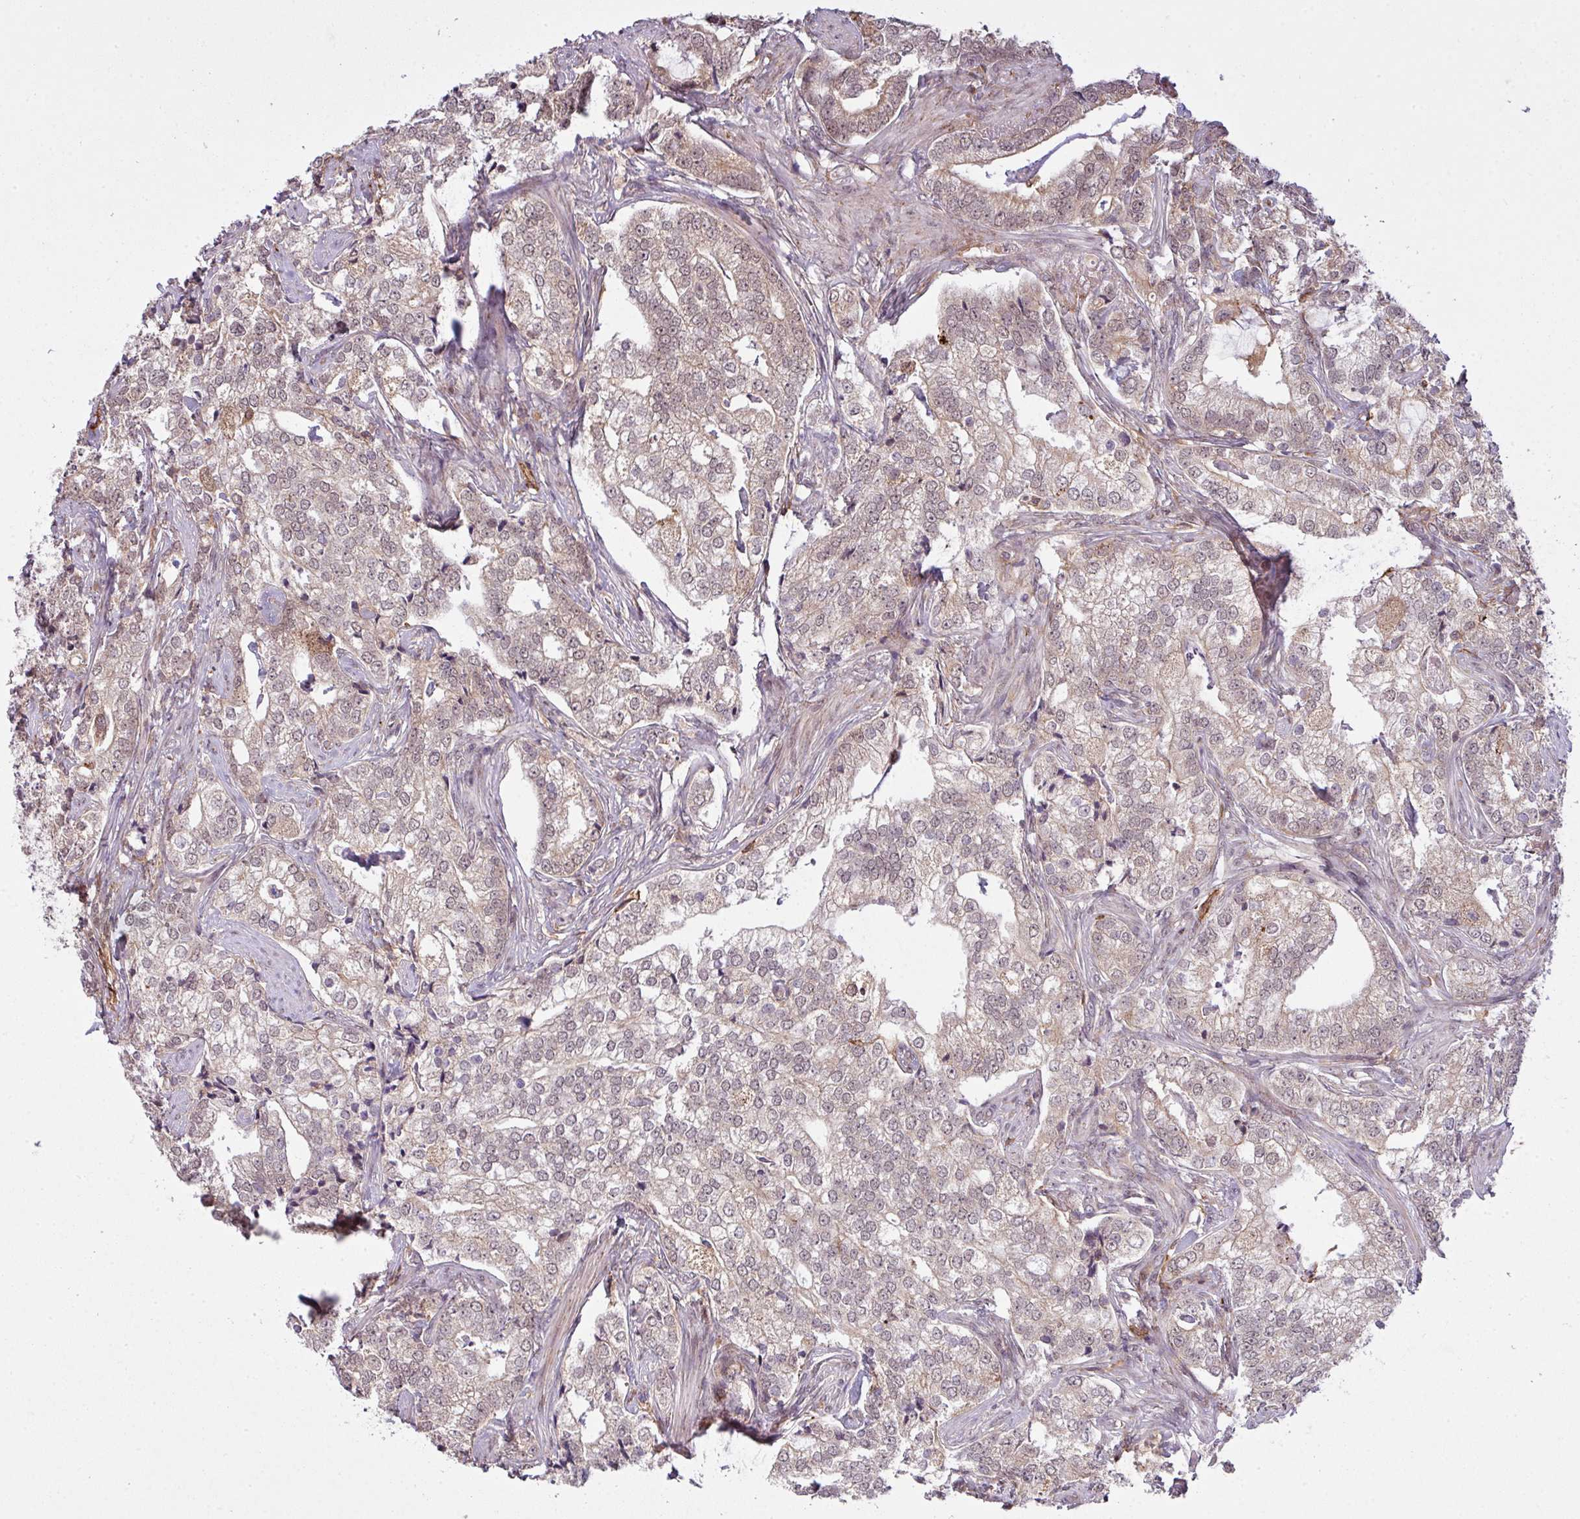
{"staining": {"intensity": "moderate", "quantity": "<25%", "location": "cytoplasmic/membranous,nuclear"}, "tissue": "prostate cancer", "cell_type": "Tumor cells", "image_type": "cancer", "snomed": [{"axis": "morphology", "description": "Adenocarcinoma, High grade"}, {"axis": "topography", "description": "Prostate"}], "caption": "Immunohistochemical staining of human prostate high-grade adenocarcinoma demonstrates moderate cytoplasmic/membranous and nuclear protein positivity in approximately <25% of tumor cells.", "gene": "ZC2HC1C", "patient": {"sex": "male", "age": 69}}